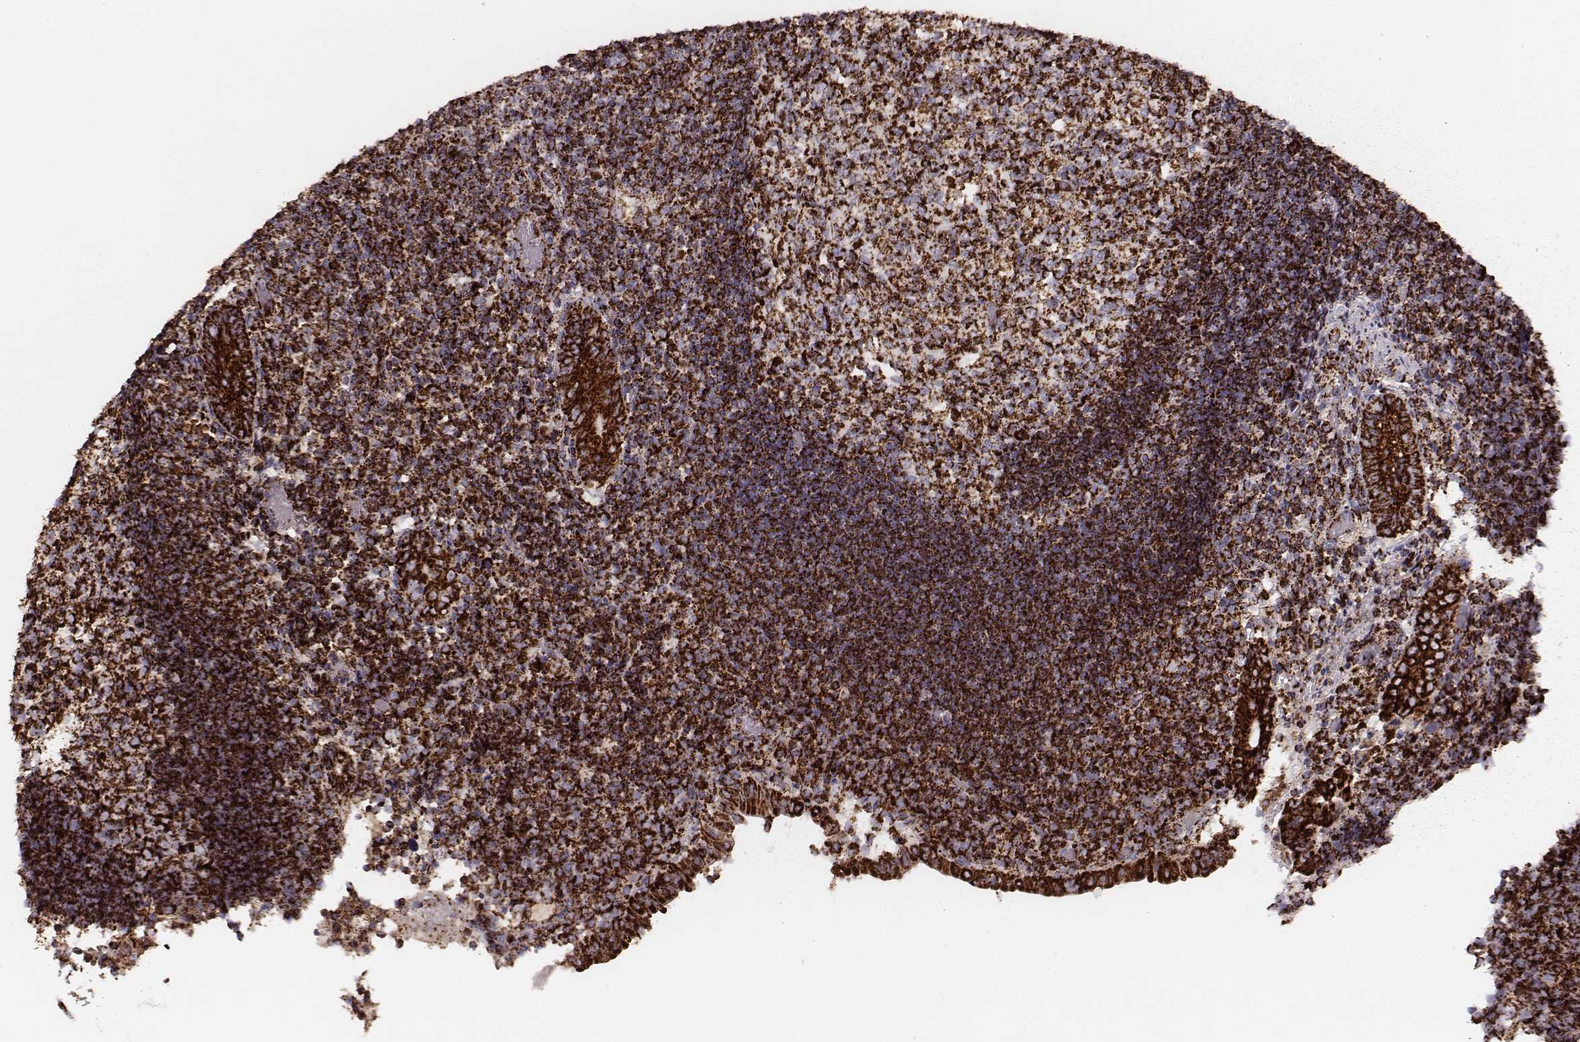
{"staining": {"intensity": "strong", "quantity": ">75%", "location": "cytoplasmic/membranous"}, "tissue": "appendix", "cell_type": "Glandular cells", "image_type": "normal", "snomed": [{"axis": "morphology", "description": "Normal tissue, NOS"}, {"axis": "topography", "description": "Appendix"}], "caption": "Glandular cells exhibit high levels of strong cytoplasmic/membranous staining in approximately >75% of cells in normal appendix. (IHC, brightfield microscopy, high magnification).", "gene": "TUFM", "patient": {"sex": "female", "age": 32}}